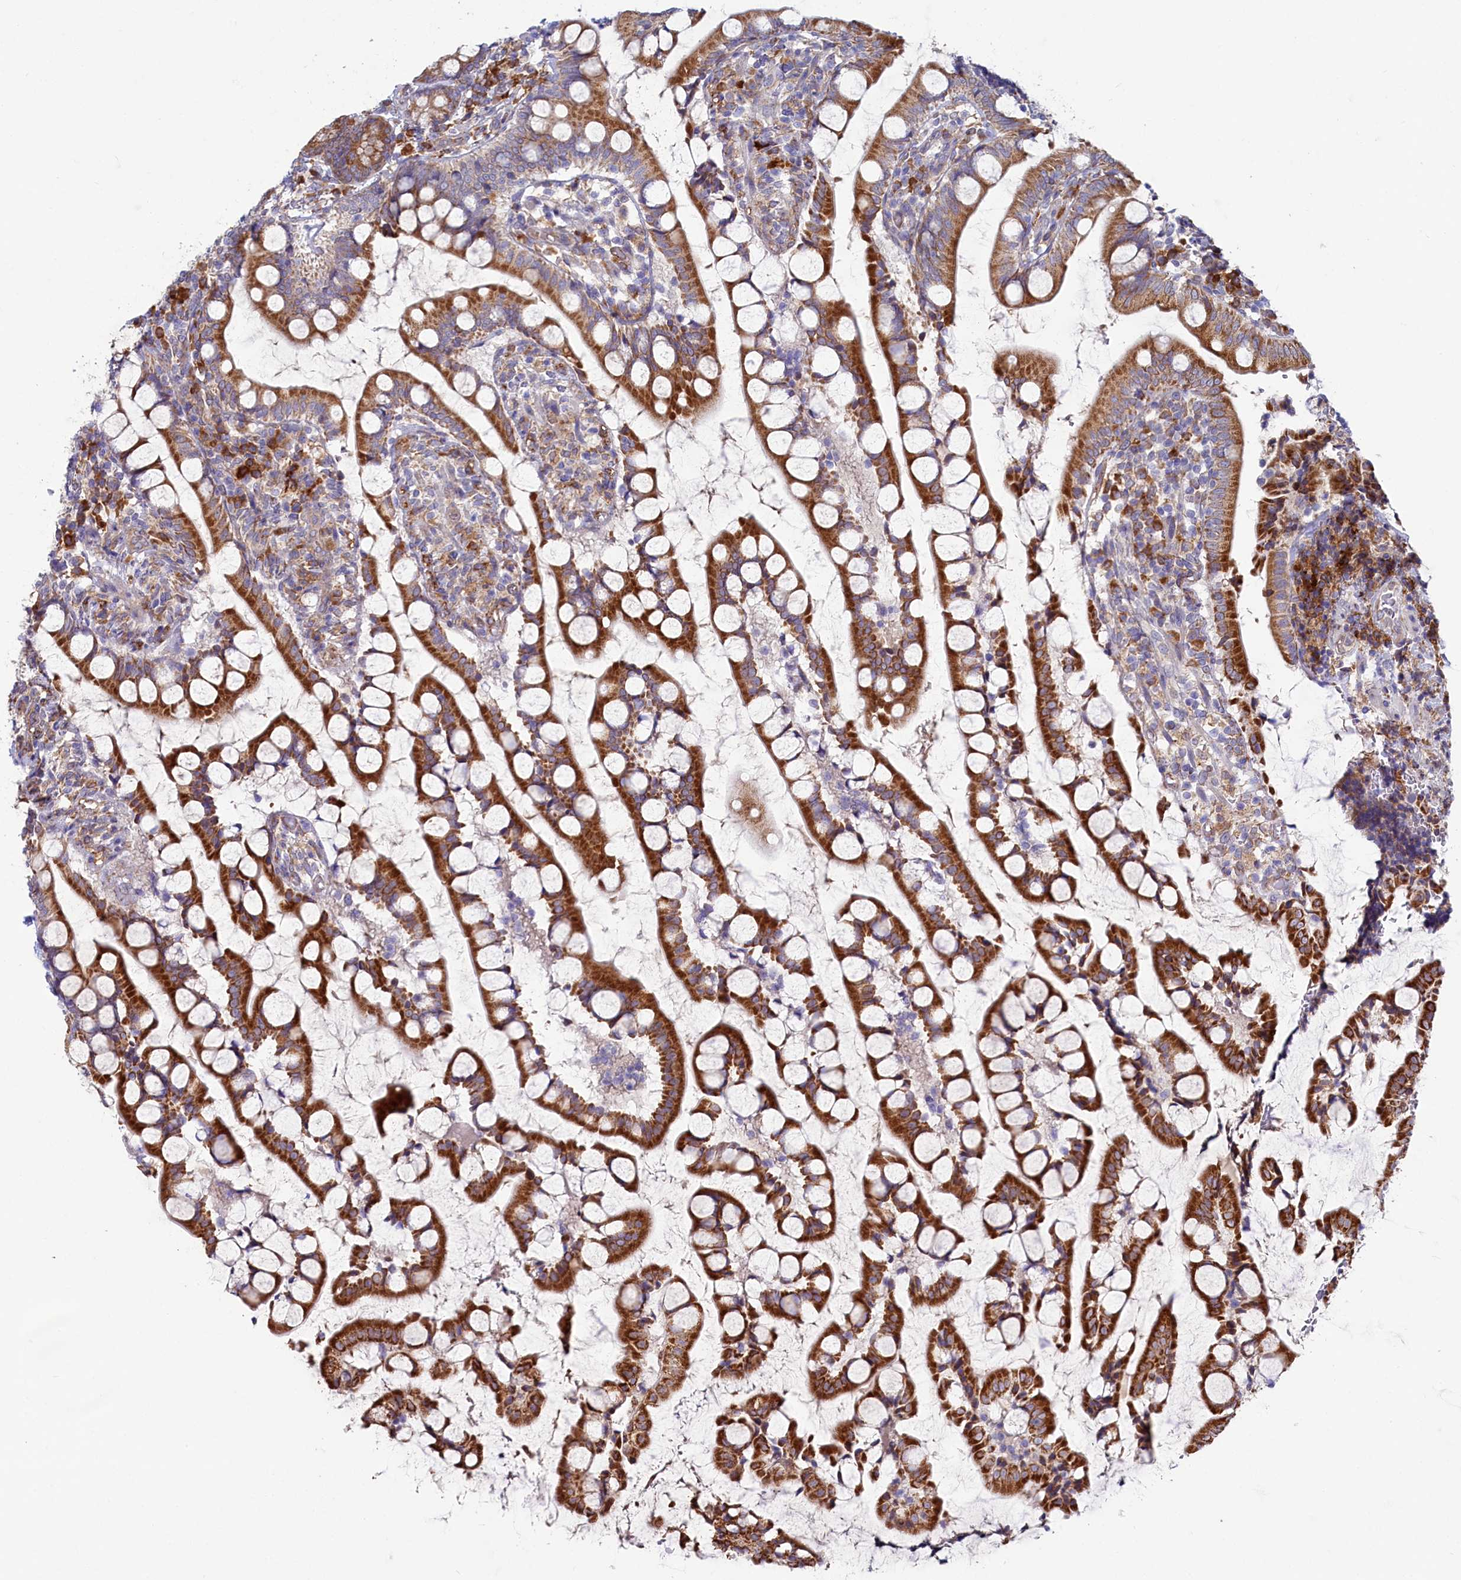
{"staining": {"intensity": "strong", "quantity": ">75%", "location": "cytoplasmic/membranous"}, "tissue": "small intestine", "cell_type": "Glandular cells", "image_type": "normal", "snomed": [{"axis": "morphology", "description": "Normal tissue, NOS"}, {"axis": "topography", "description": "Small intestine"}], "caption": "Immunohistochemistry micrograph of benign human small intestine stained for a protein (brown), which shows high levels of strong cytoplasmic/membranous staining in about >75% of glandular cells.", "gene": "CHID1", "patient": {"sex": "male", "age": 52}}